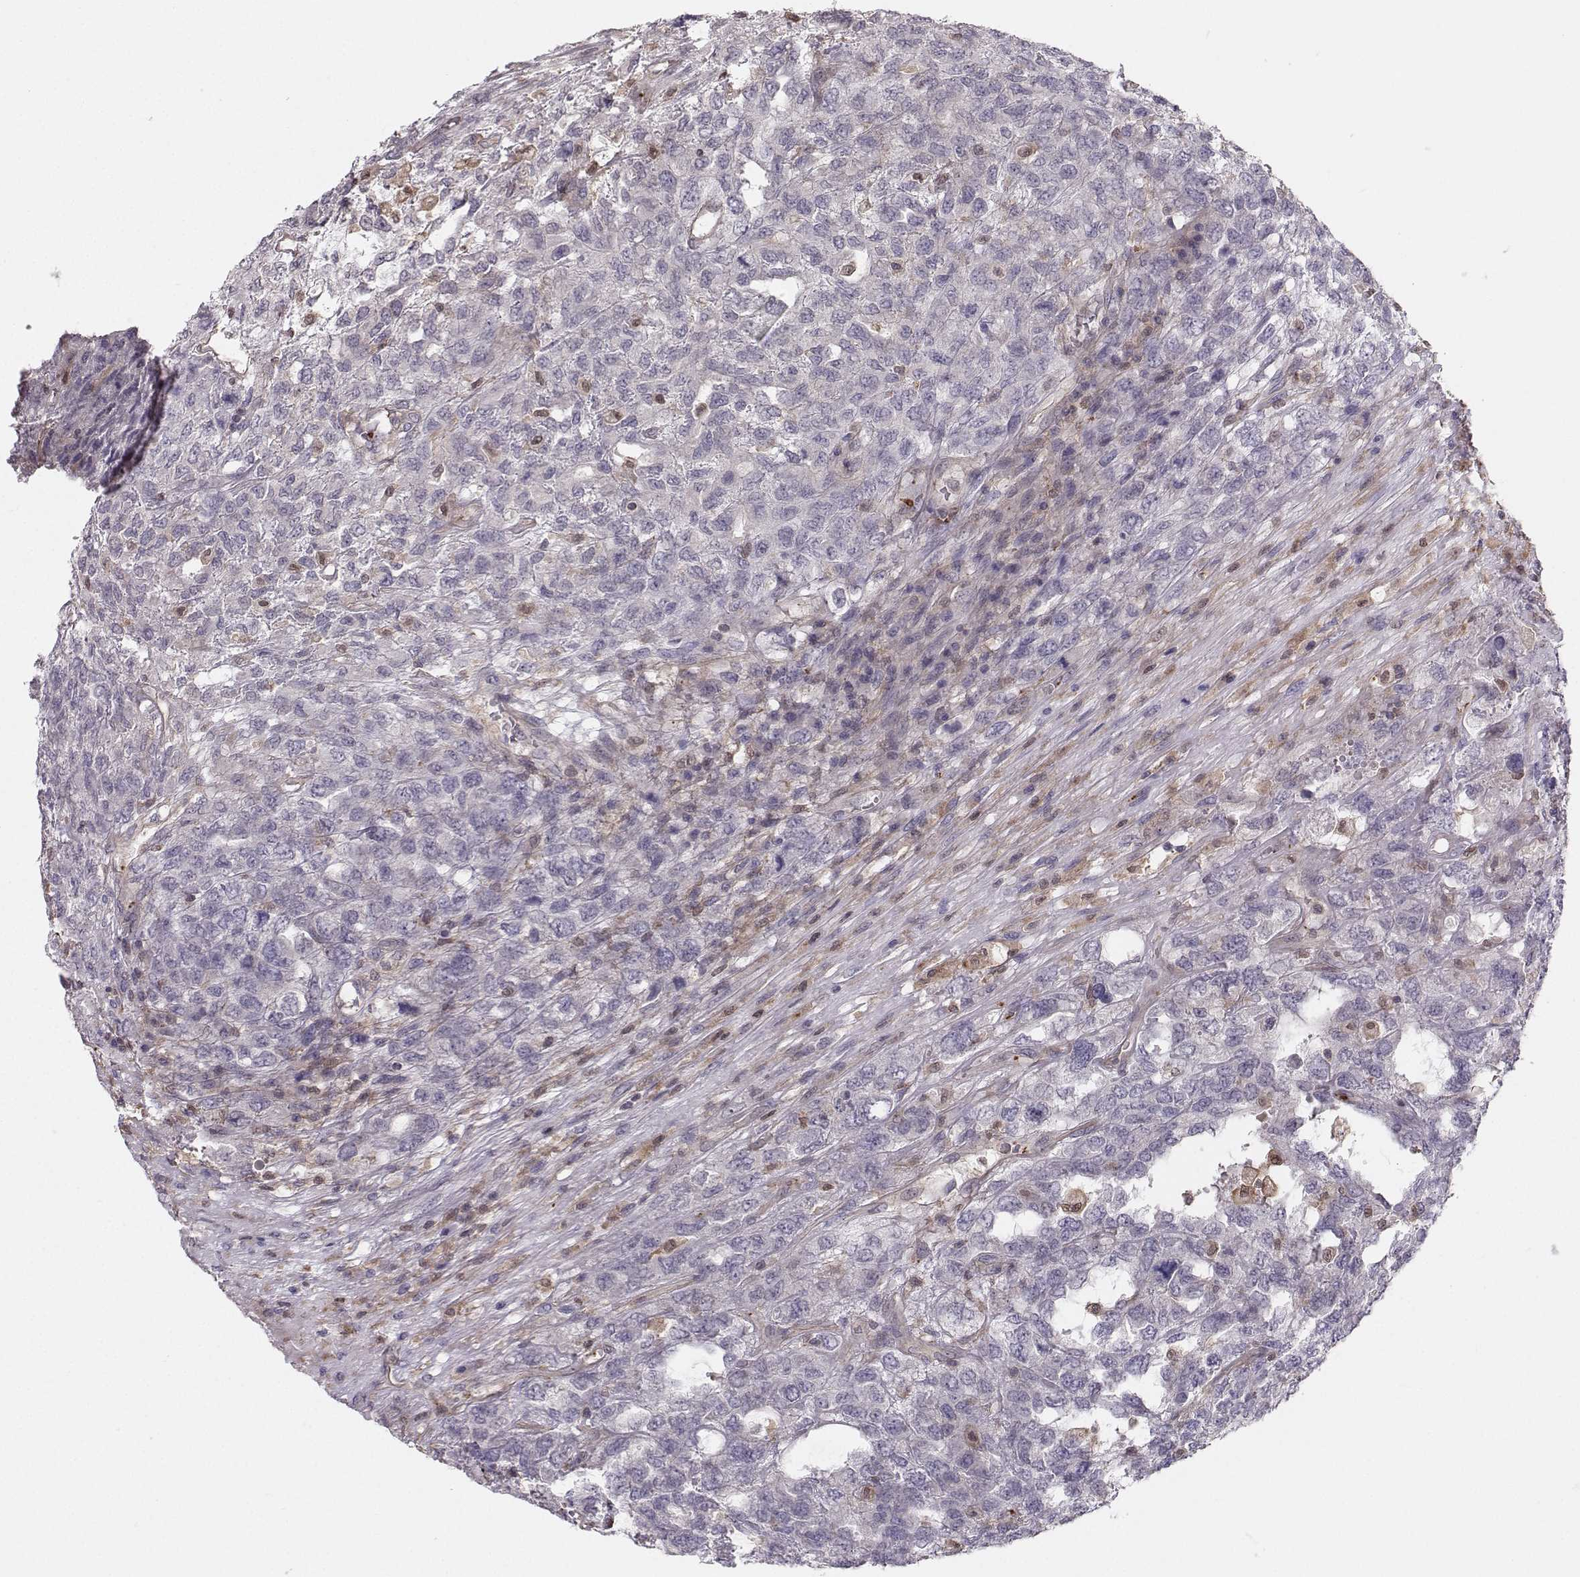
{"staining": {"intensity": "negative", "quantity": "none", "location": "none"}, "tissue": "testis cancer", "cell_type": "Tumor cells", "image_type": "cancer", "snomed": [{"axis": "morphology", "description": "Seminoma, NOS"}, {"axis": "topography", "description": "Testis"}], "caption": "DAB (3,3'-diaminobenzidine) immunohistochemical staining of testis cancer demonstrates no significant staining in tumor cells. (DAB (3,3'-diaminobenzidine) immunohistochemistry visualized using brightfield microscopy, high magnification).", "gene": "ASB16", "patient": {"sex": "male", "age": 52}}